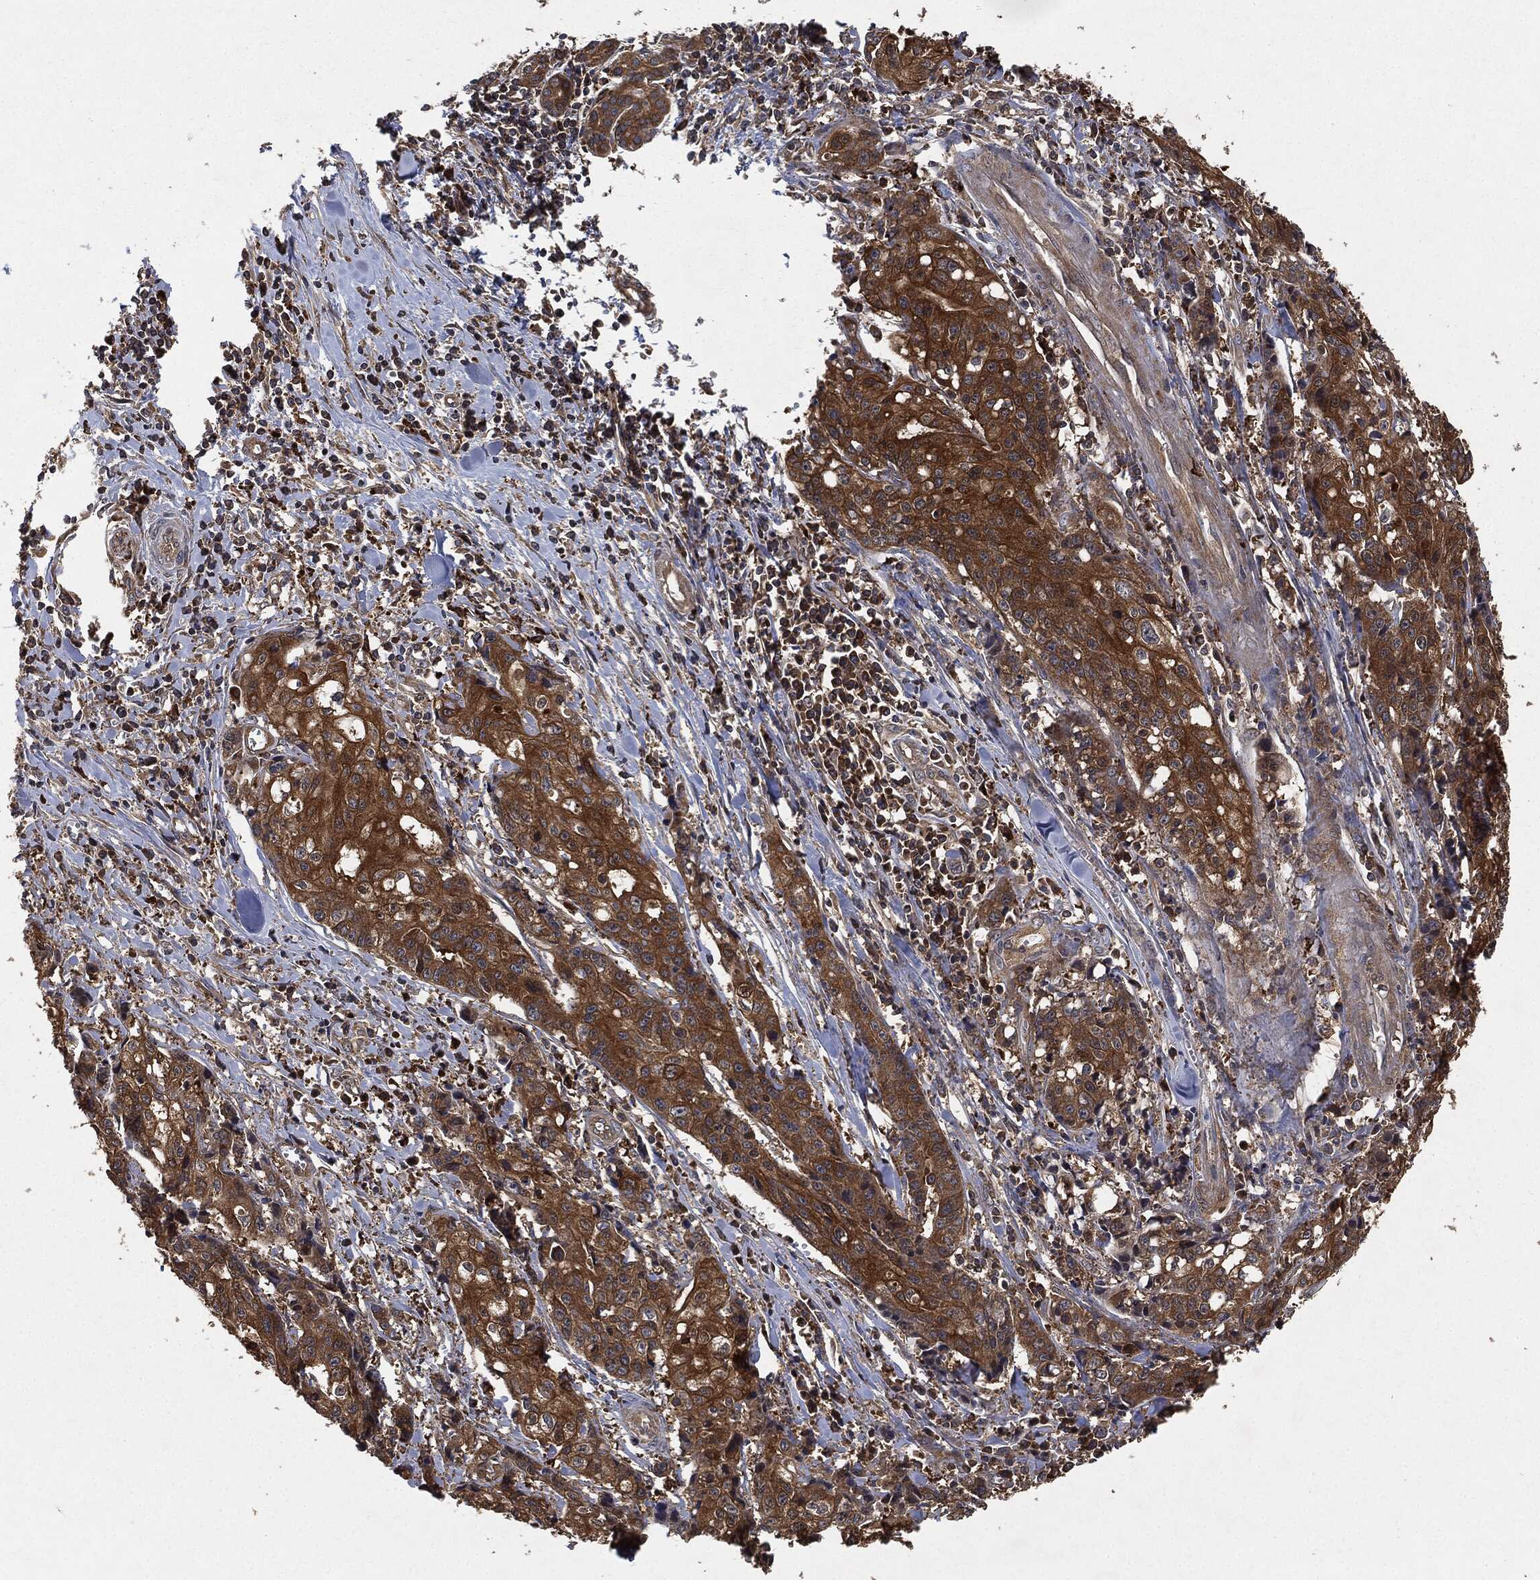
{"staining": {"intensity": "strong", "quantity": ">75%", "location": "cytoplasmic/membranous"}, "tissue": "pancreatic cancer", "cell_type": "Tumor cells", "image_type": "cancer", "snomed": [{"axis": "morphology", "description": "Adenocarcinoma, NOS"}, {"axis": "topography", "description": "Pancreas"}], "caption": "A brown stain highlights strong cytoplasmic/membranous positivity of a protein in human pancreatic adenocarcinoma tumor cells.", "gene": "BRAF", "patient": {"sex": "male", "age": 64}}